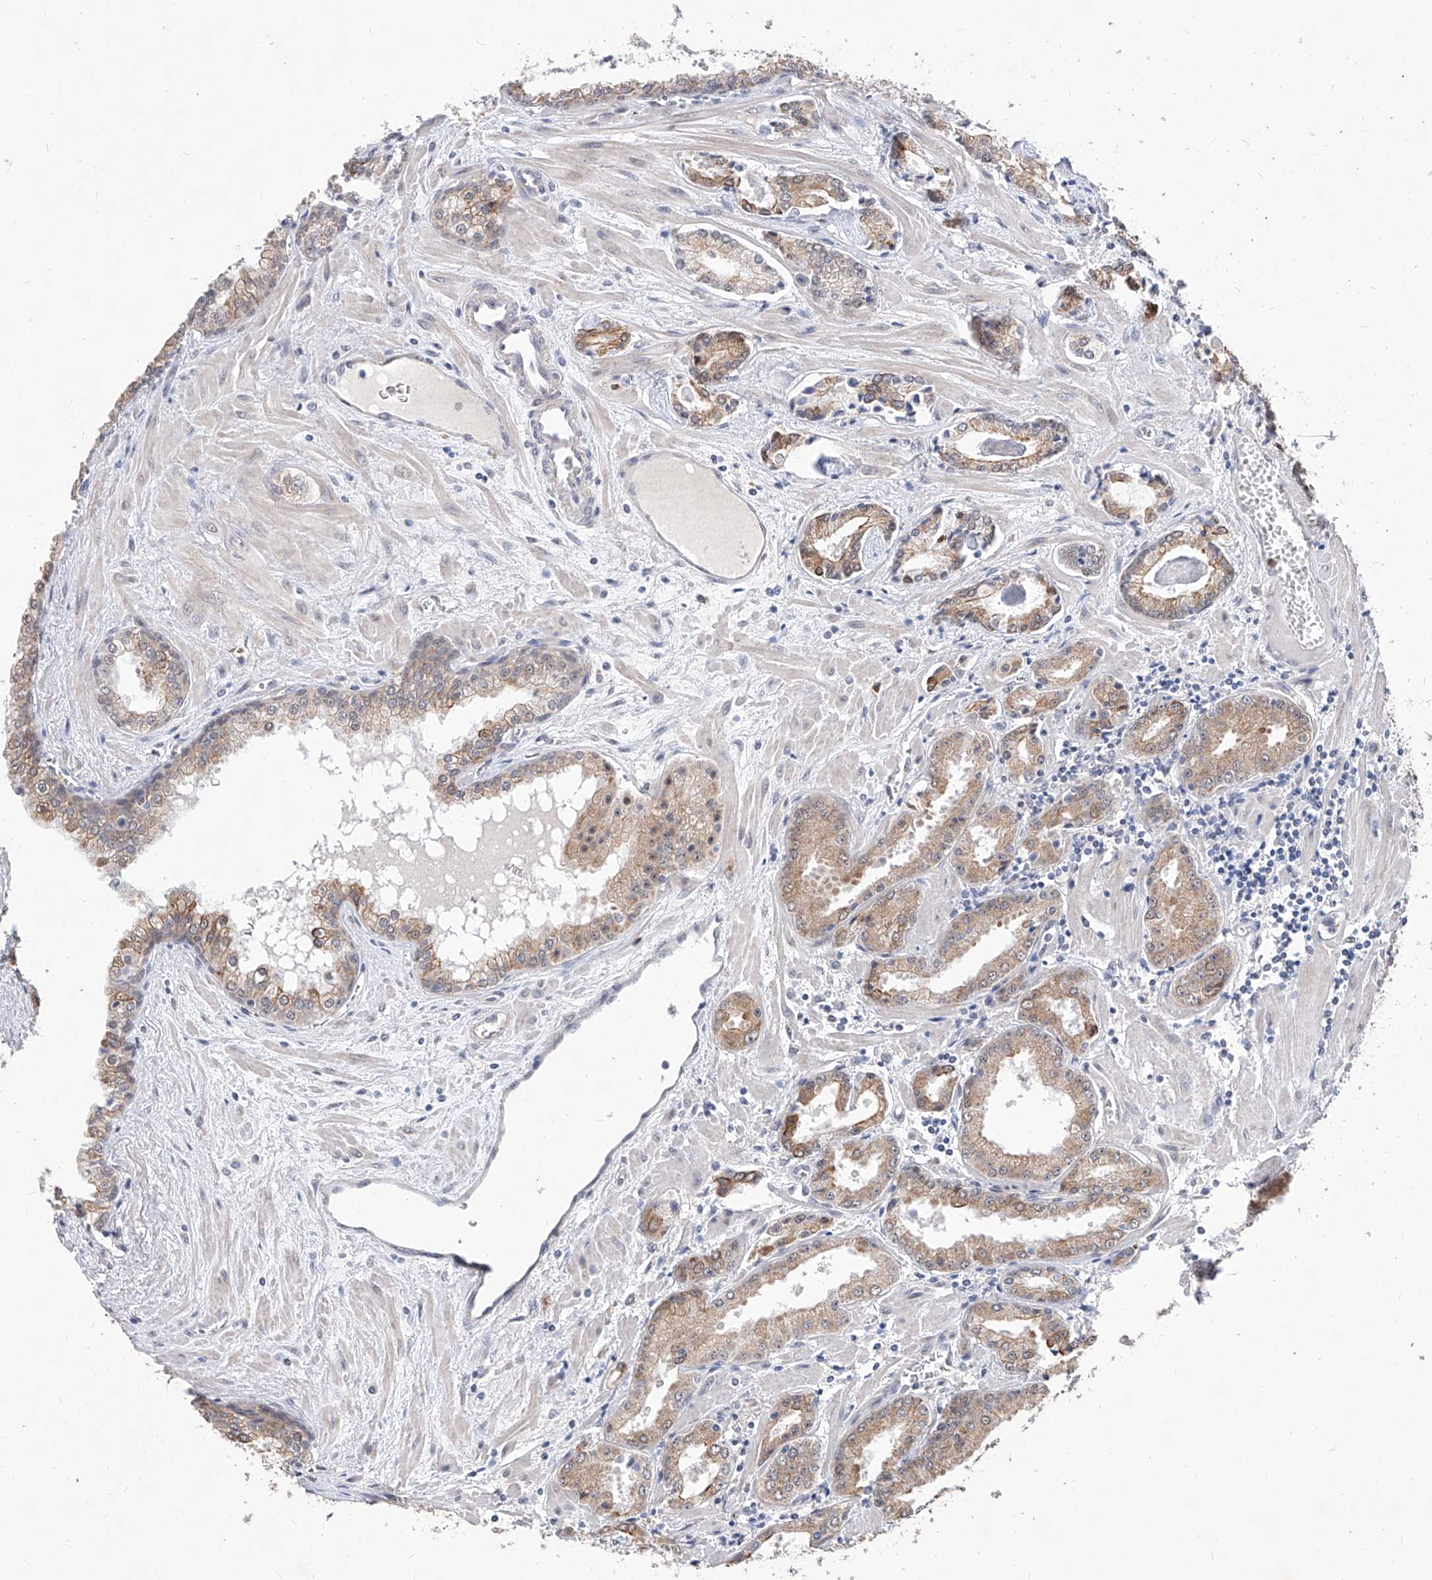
{"staining": {"intensity": "weak", "quantity": ">75%", "location": "cytoplasmic/membranous"}, "tissue": "prostate cancer", "cell_type": "Tumor cells", "image_type": "cancer", "snomed": [{"axis": "morphology", "description": "Adenocarcinoma, Low grade"}, {"axis": "topography", "description": "Prostate"}], "caption": "This photomicrograph shows low-grade adenocarcinoma (prostate) stained with immunohistochemistry (IHC) to label a protein in brown. The cytoplasmic/membranous of tumor cells show weak positivity for the protein. Nuclei are counter-stained blue.", "gene": "MFSD4B", "patient": {"sex": "male", "age": 67}}